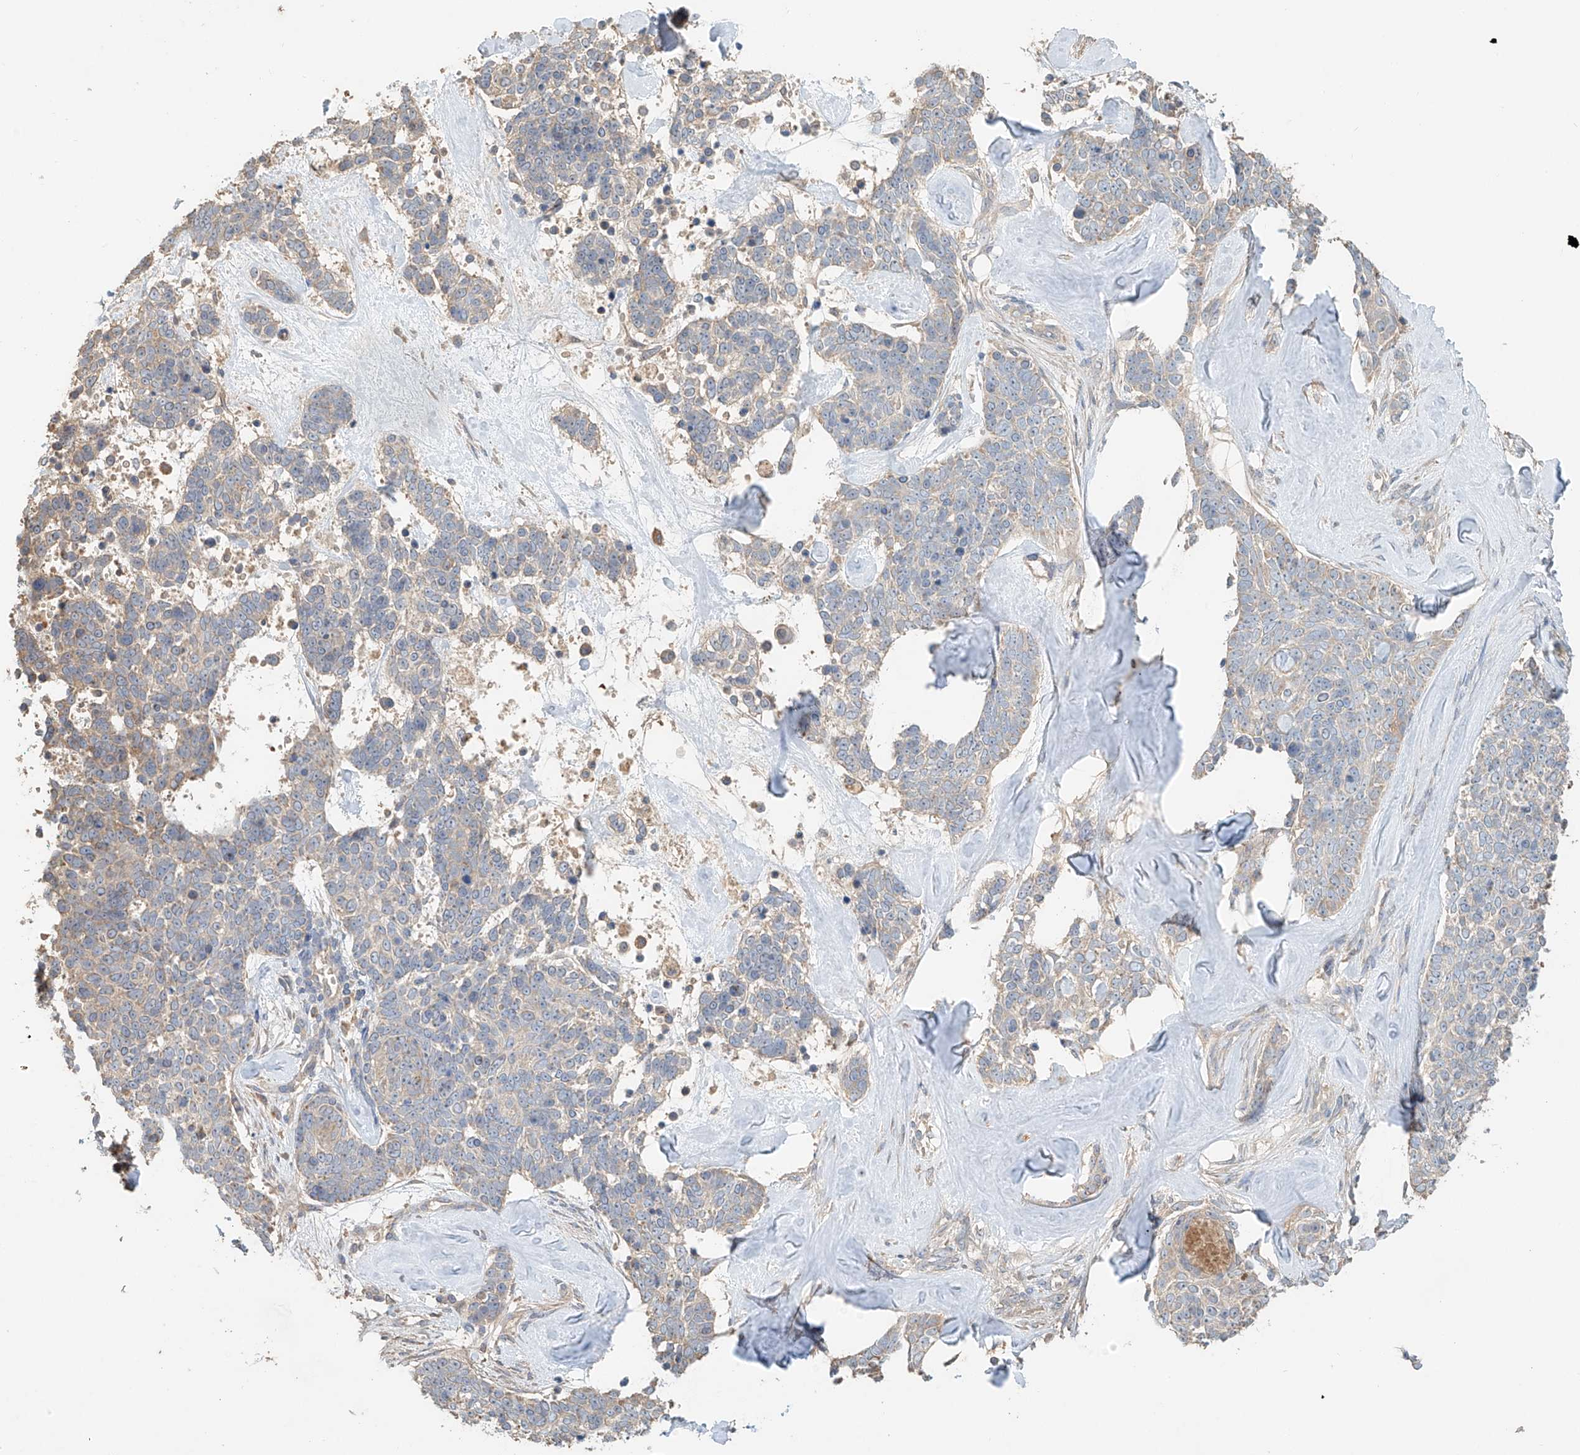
{"staining": {"intensity": "weak", "quantity": "<25%", "location": "cytoplasmic/membranous"}, "tissue": "skin cancer", "cell_type": "Tumor cells", "image_type": "cancer", "snomed": [{"axis": "morphology", "description": "Basal cell carcinoma"}, {"axis": "topography", "description": "Skin"}], "caption": "Immunohistochemical staining of human skin cancer exhibits no significant positivity in tumor cells.", "gene": "GNB1L", "patient": {"sex": "female", "age": 81}}